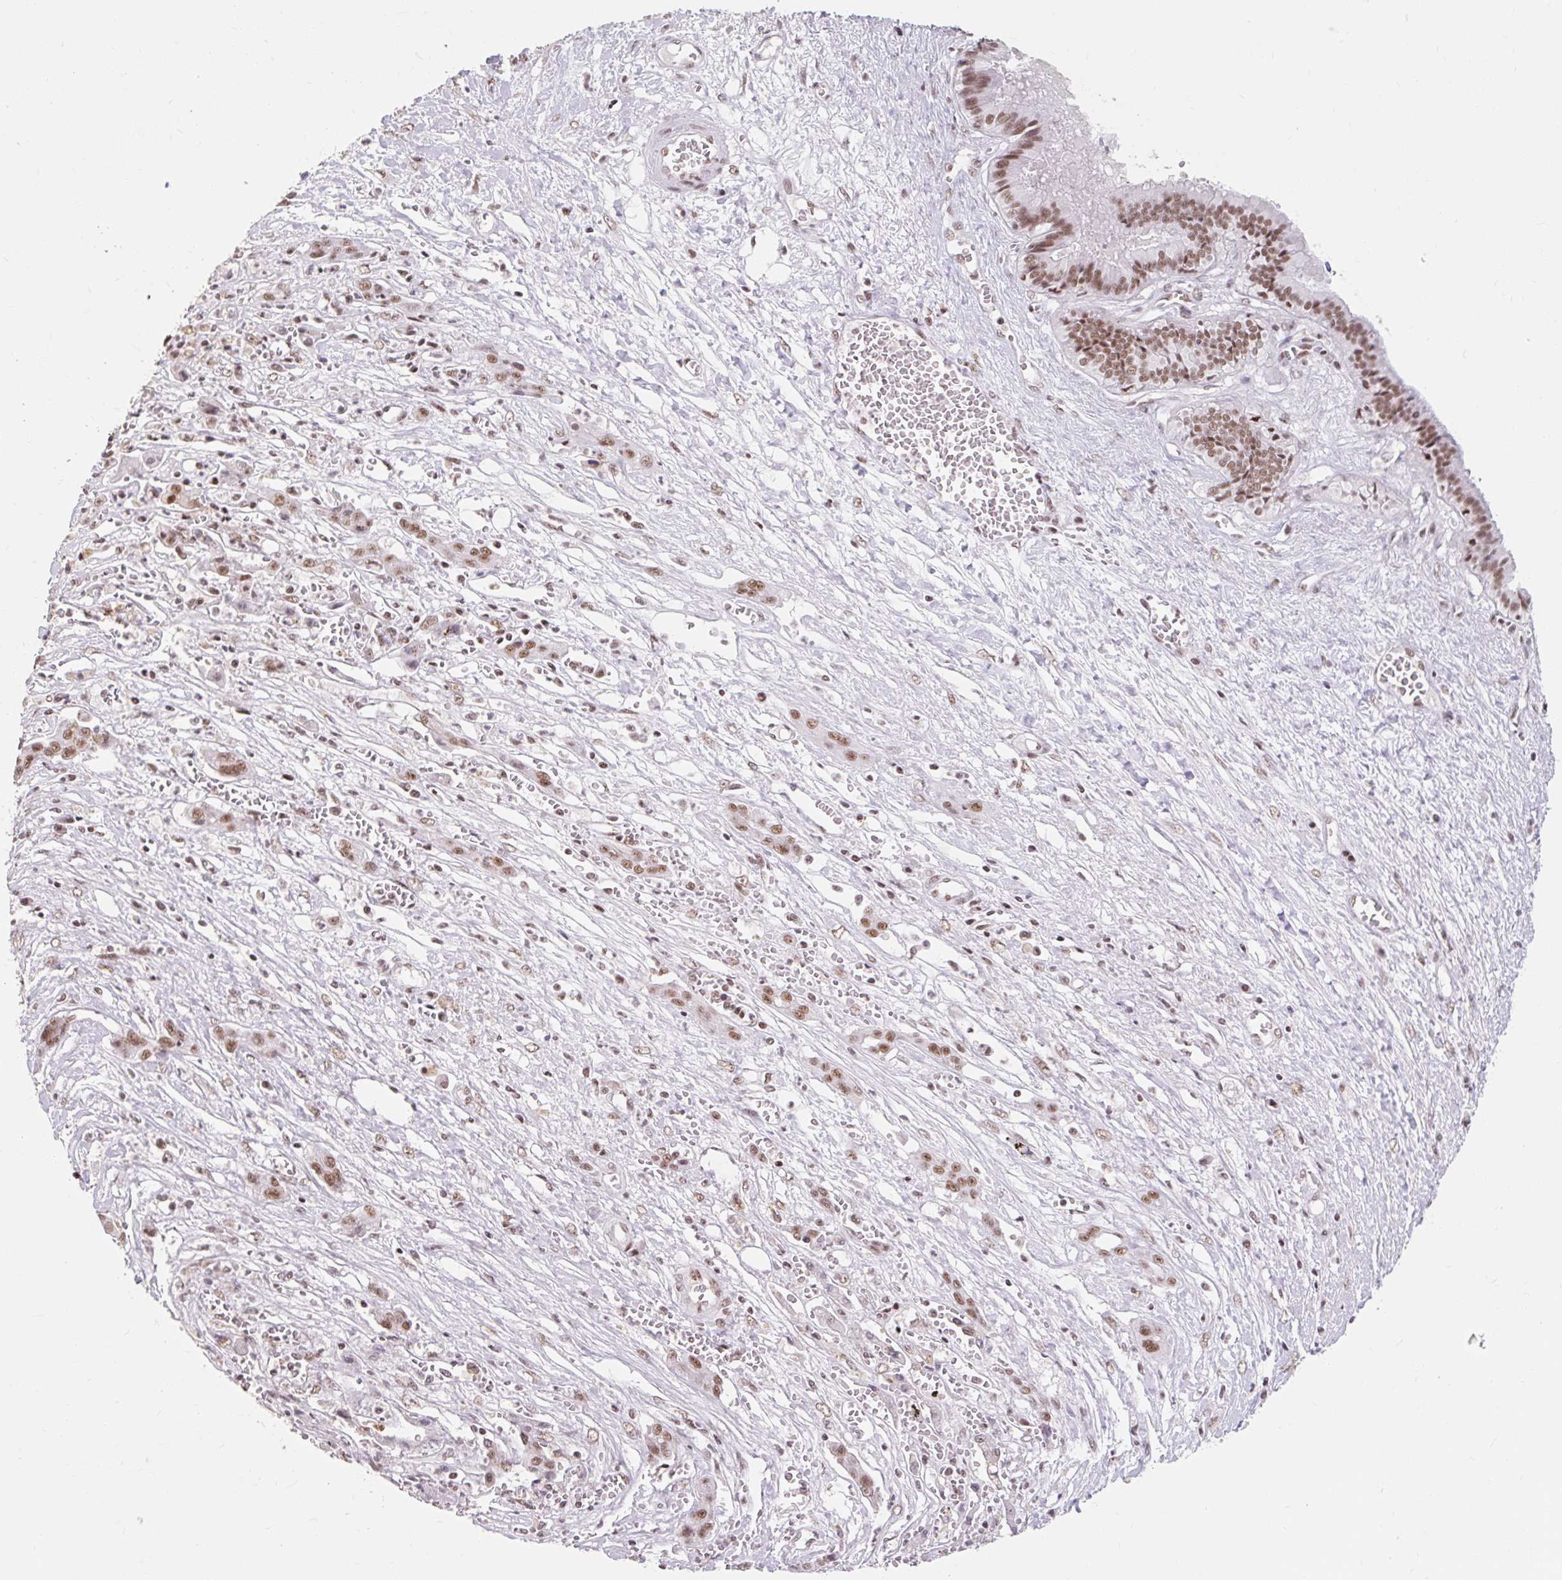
{"staining": {"intensity": "moderate", "quantity": ">75%", "location": "nuclear"}, "tissue": "liver cancer", "cell_type": "Tumor cells", "image_type": "cancer", "snomed": [{"axis": "morphology", "description": "Cholangiocarcinoma"}, {"axis": "topography", "description": "Liver"}], "caption": "IHC histopathology image of human liver cancer (cholangiocarcinoma) stained for a protein (brown), which reveals medium levels of moderate nuclear positivity in approximately >75% of tumor cells.", "gene": "SRSF10", "patient": {"sex": "male", "age": 67}}